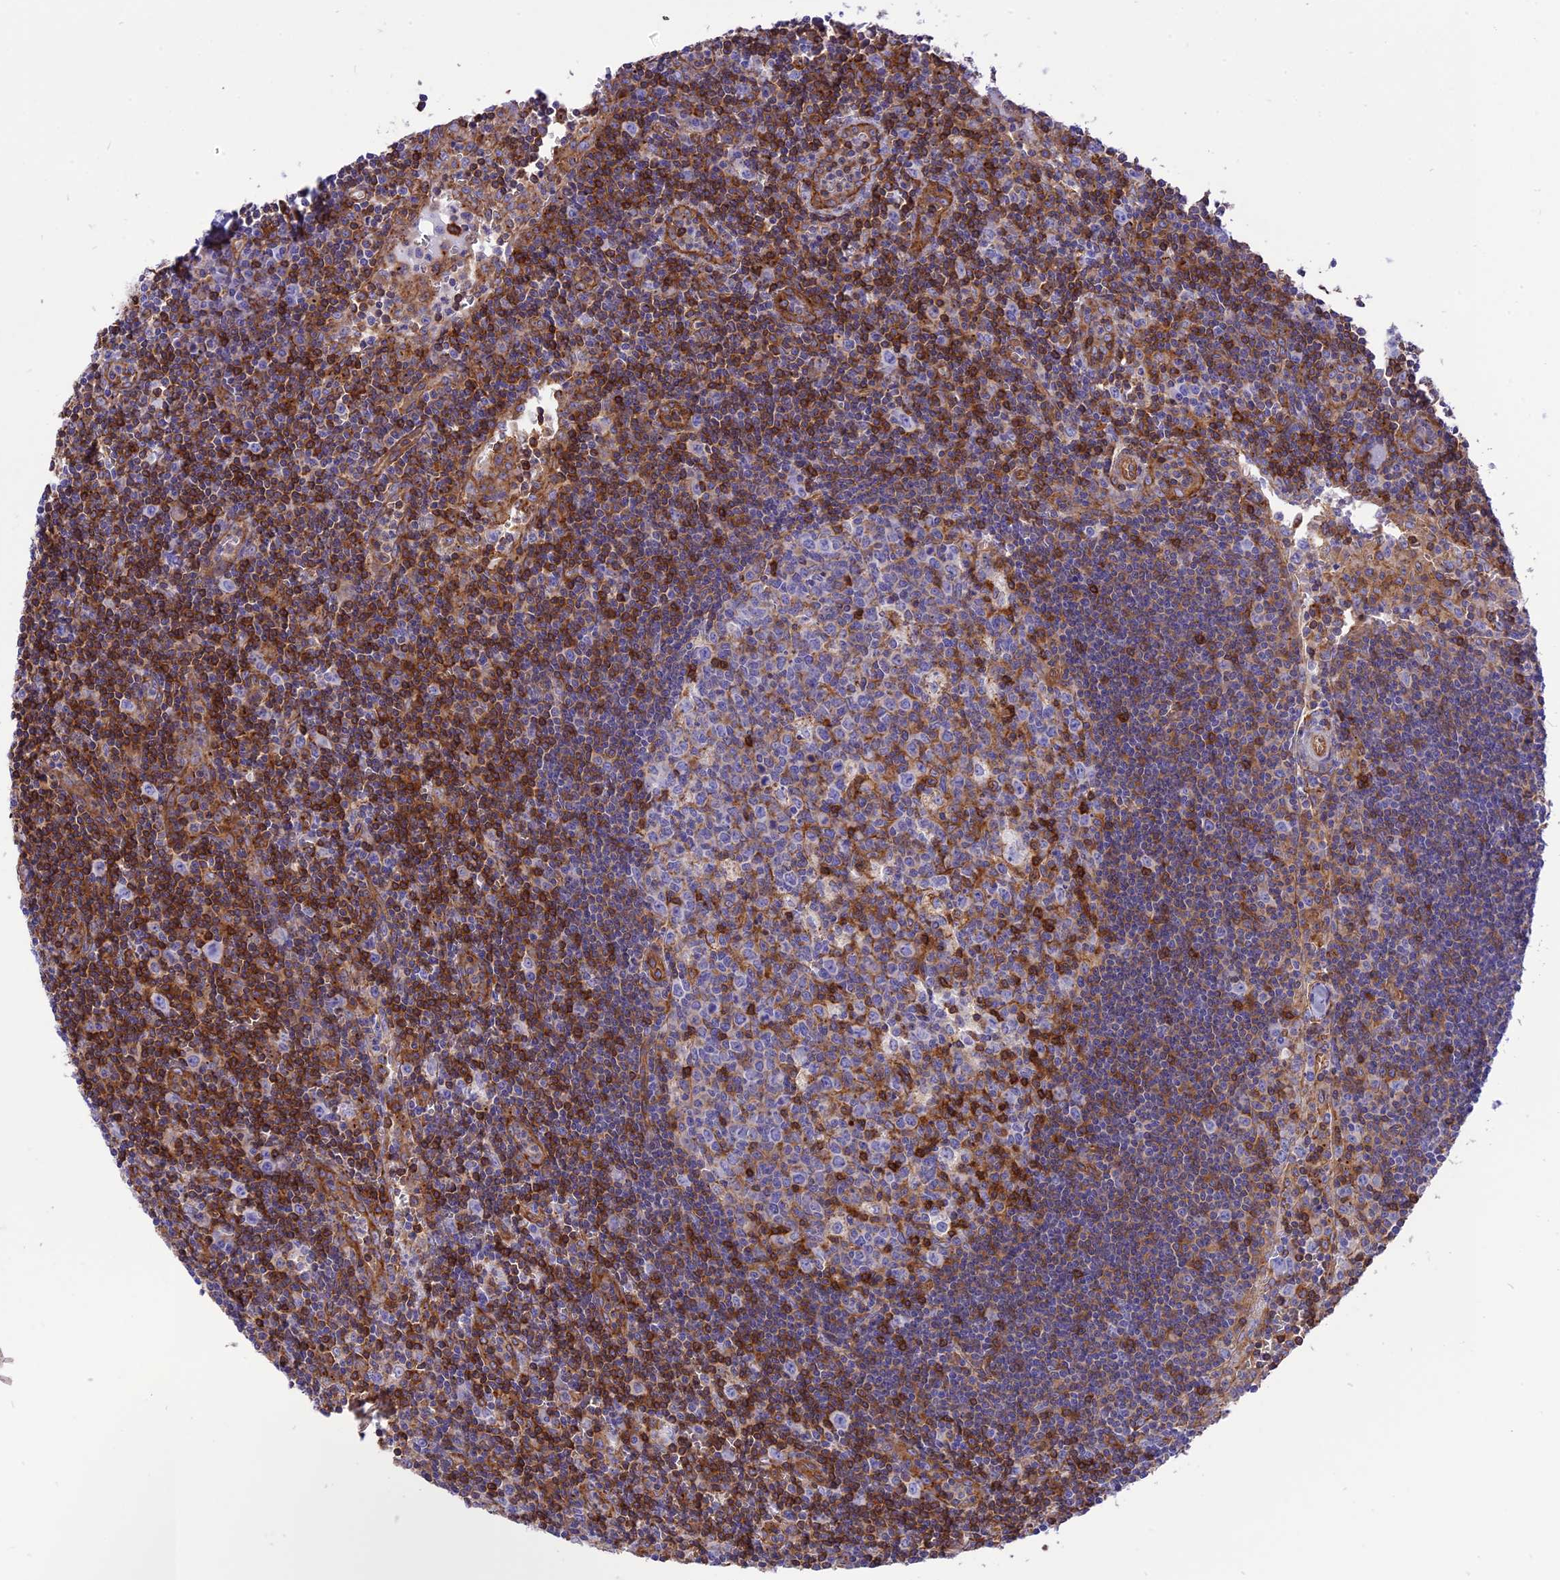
{"staining": {"intensity": "strong", "quantity": "<25%", "location": "cytoplasmic/membranous"}, "tissue": "lymph node", "cell_type": "Germinal center cells", "image_type": "normal", "snomed": [{"axis": "morphology", "description": "Normal tissue, NOS"}, {"axis": "topography", "description": "Lymph node"}], "caption": "Immunohistochemistry micrograph of normal lymph node: lymph node stained using IHC demonstrates medium levels of strong protein expression localized specifically in the cytoplasmic/membranous of germinal center cells, appearing as a cytoplasmic/membranous brown color.", "gene": "SEPTIN9", "patient": {"sex": "female", "age": 32}}